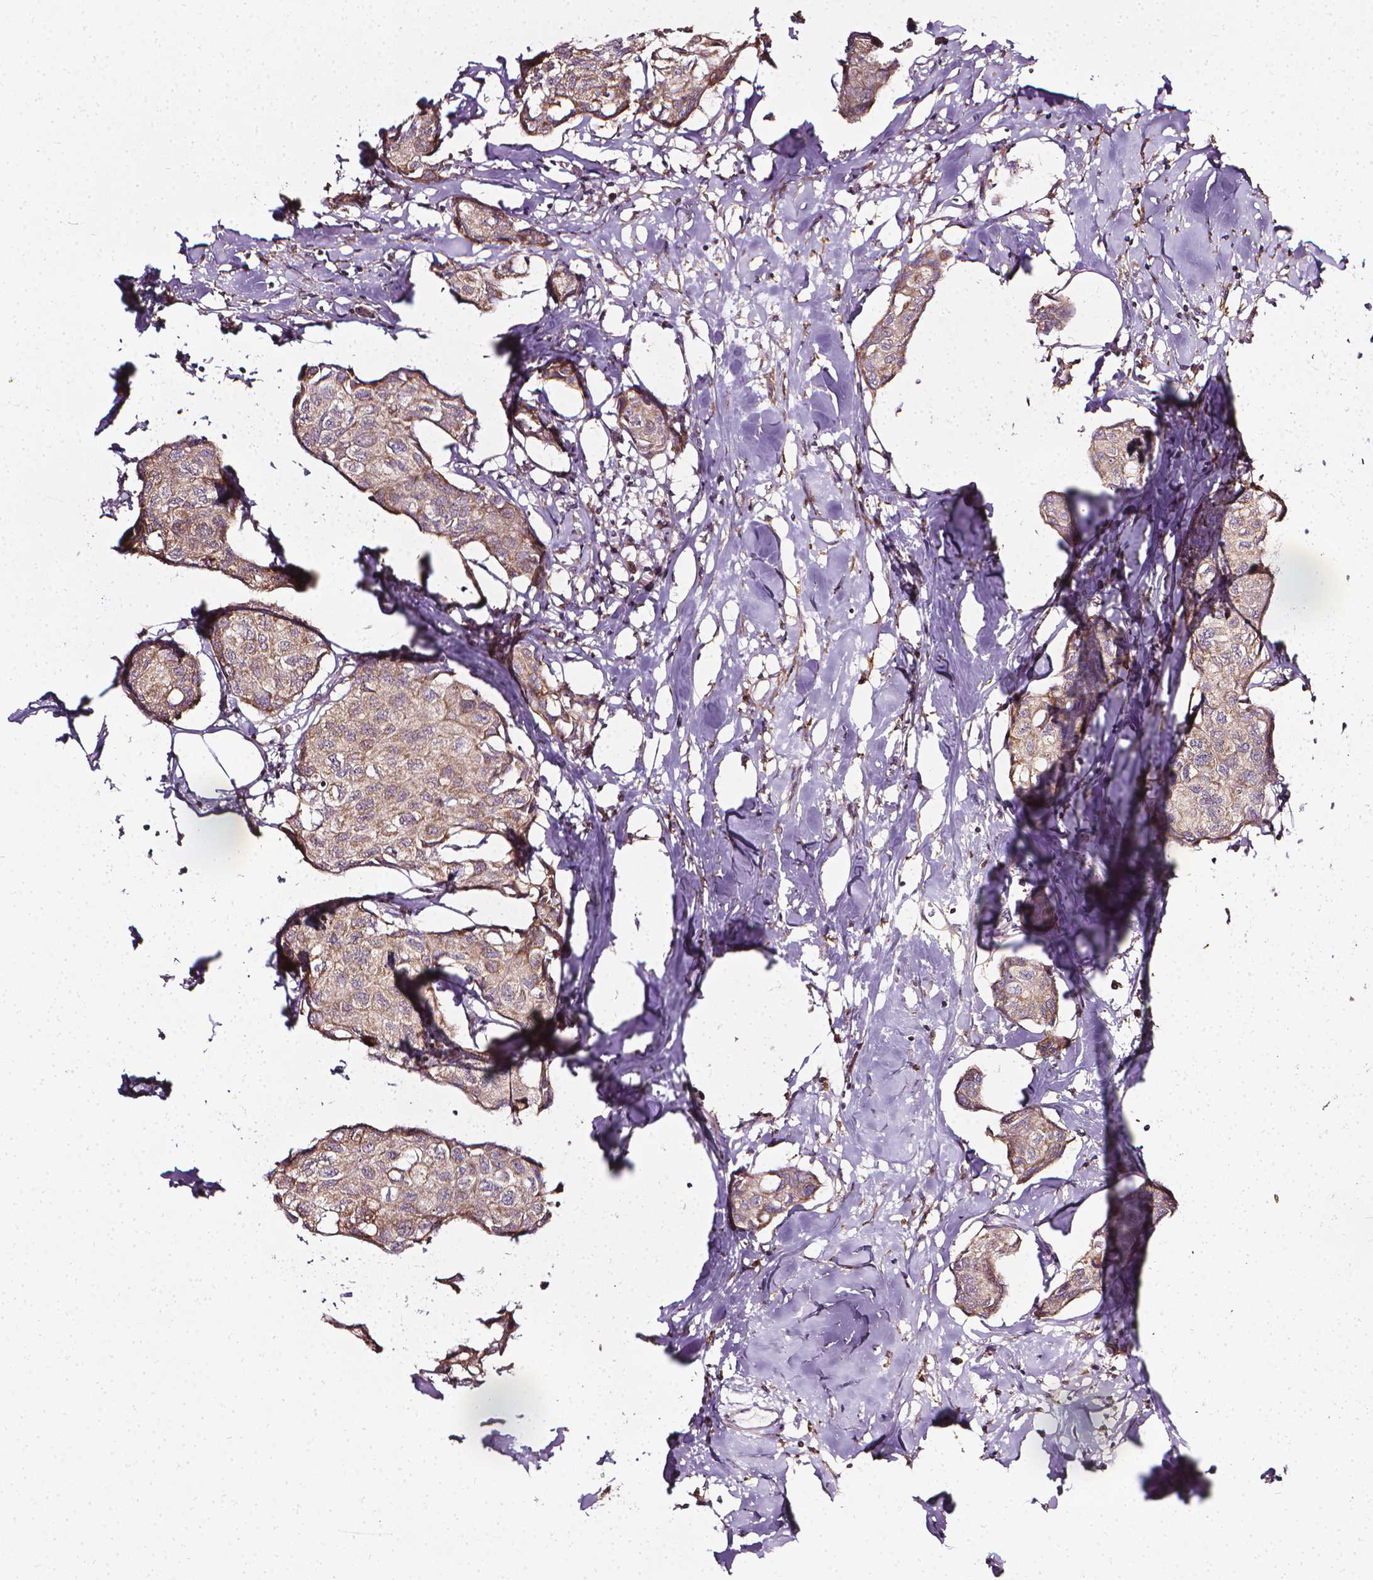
{"staining": {"intensity": "moderate", "quantity": ">75%", "location": "cytoplasmic/membranous"}, "tissue": "breast cancer", "cell_type": "Tumor cells", "image_type": "cancer", "snomed": [{"axis": "morphology", "description": "Duct carcinoma"}, {"axis": "topography", "description": "Breast"}], "caption": "Protein expression by immunohistochemistry reveals moderate cytoplasmic/membranous expression in approximately >75% of tumor cells in intraductal carcinoma (breast).", "gene": "PRAG1", "patient": {"sex": "female", "age": 80}}